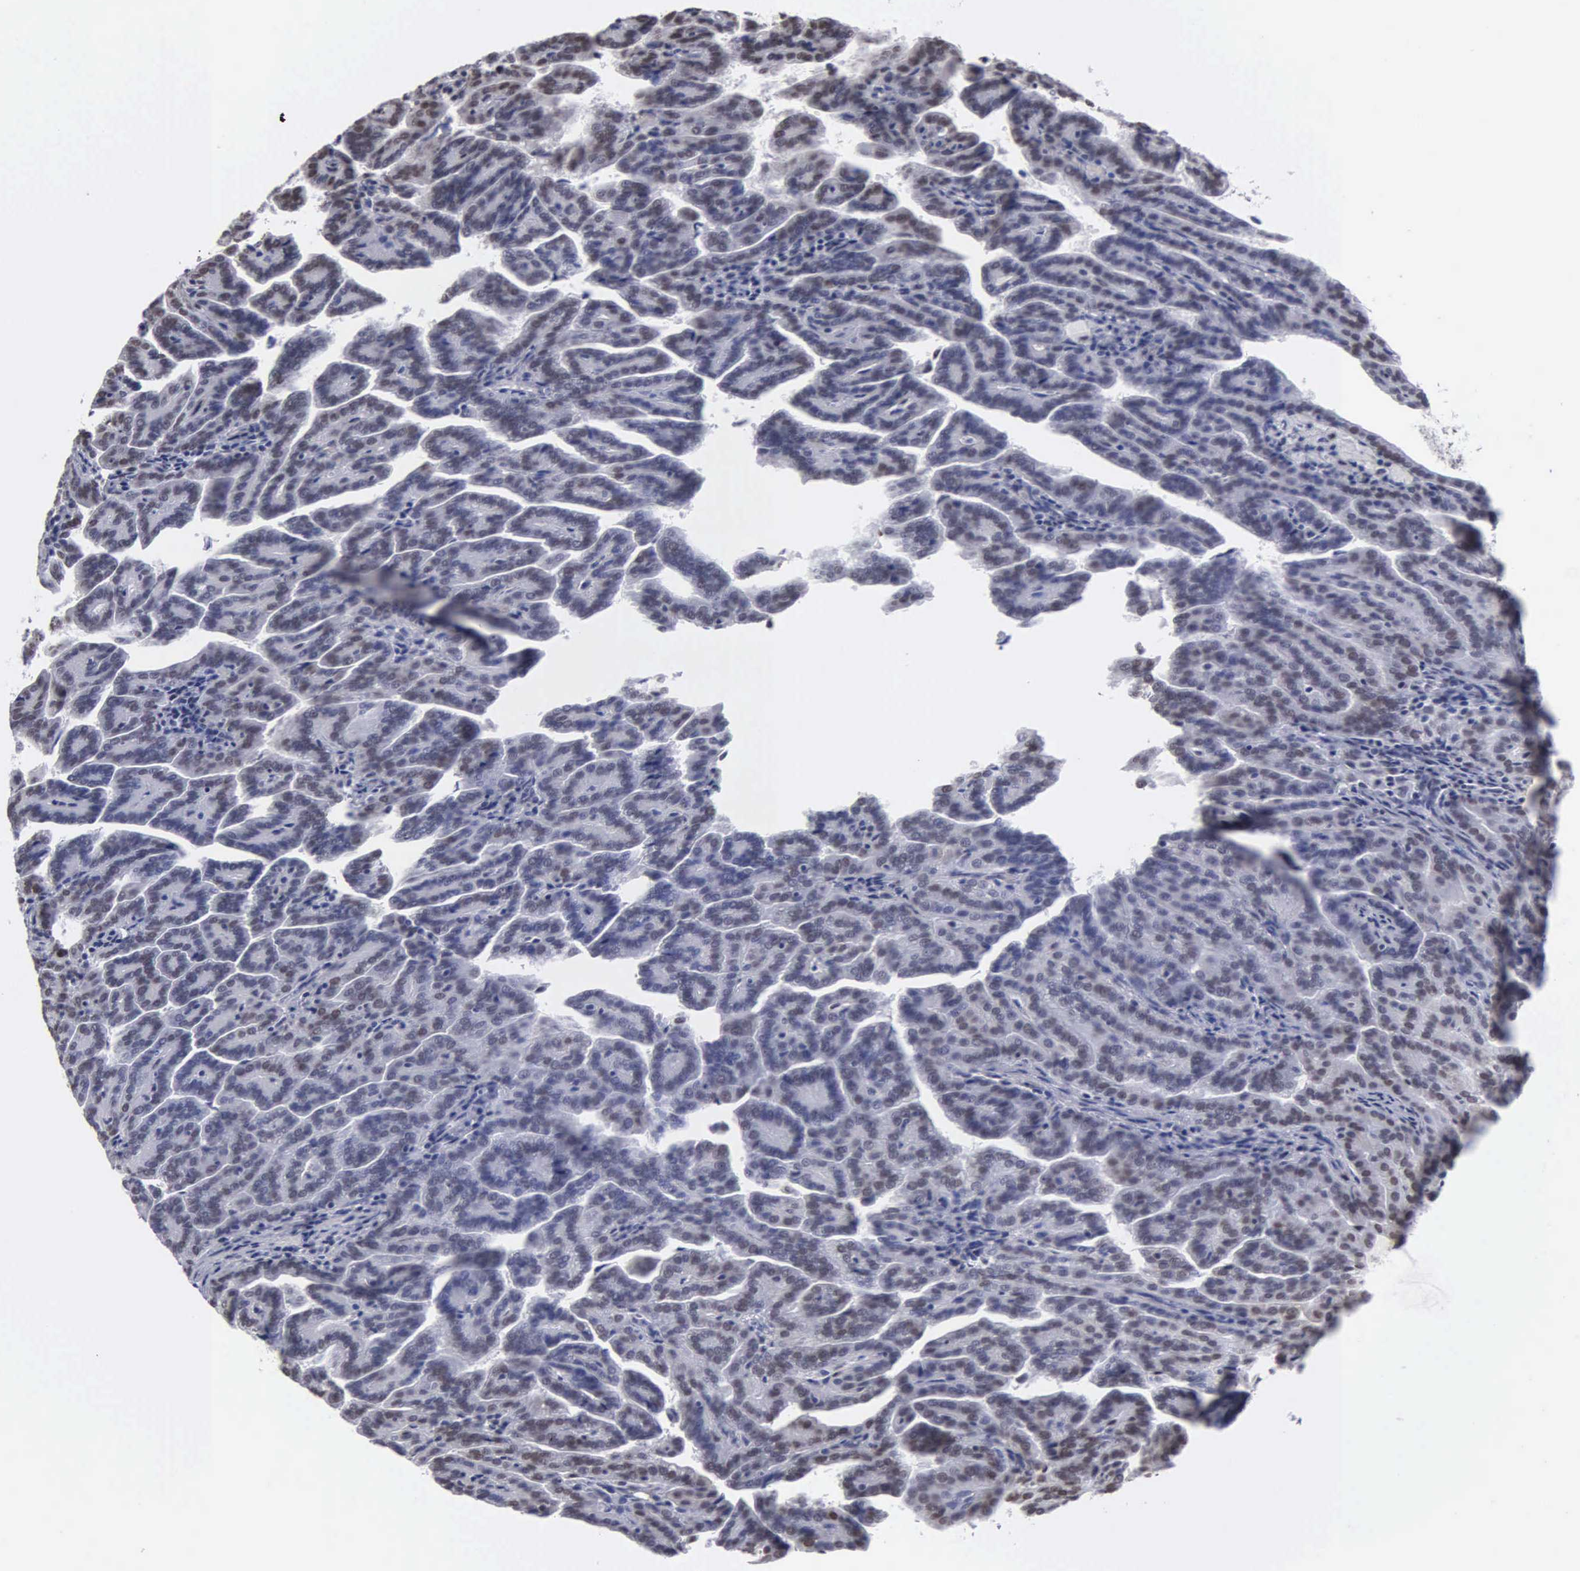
{"staining": {"intensity": "weak", "quantity": "<25%", "location": "nuclear"}, "tissue": "renal cancer", "cell_type": "Tumor cells", "image_type": "cancer", "snomed": [{"axis": "morphology", "description": "Adenocarcinoma, NOS"}, {"axis": "topography", "description": "Kidney"}], "caption": "Renal cancer (adenocarcinoma) was stained to show a protein in brown. There is no significant staining in tumor cells.", "gene": "CCNG1", "patient": {"sex": "male", "age": 61}}